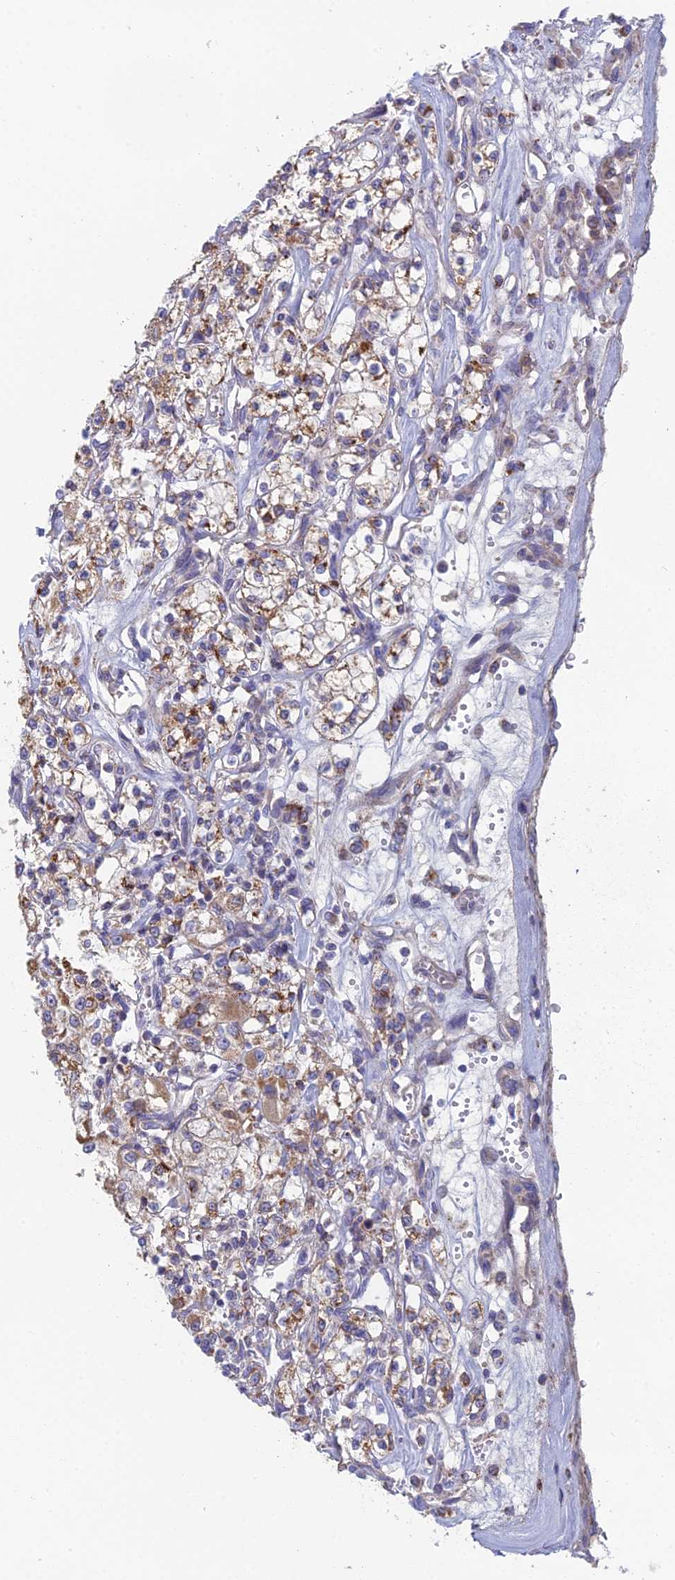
{"staining": {"intensity": "weak", "quantity": ">75%", "location": "cytoplasmic/membranous"}, "tissue": "renal cancer", "cell_type": "Tumor cells", "image_type": "cancer", "snomed": [{"axis": "morphology", "description": "Adenocarcinoma, NOS"}, {"axis": "topography", "description": "Kidney"}], "caption": "Protein staining of renal adenocarcinoma tissue exhibits weak cytoplasmic/membranous staining in approximately >75% of tumor cells.", "gene": "IFTAP", "patient": {"sex": "female", "age": 59}}